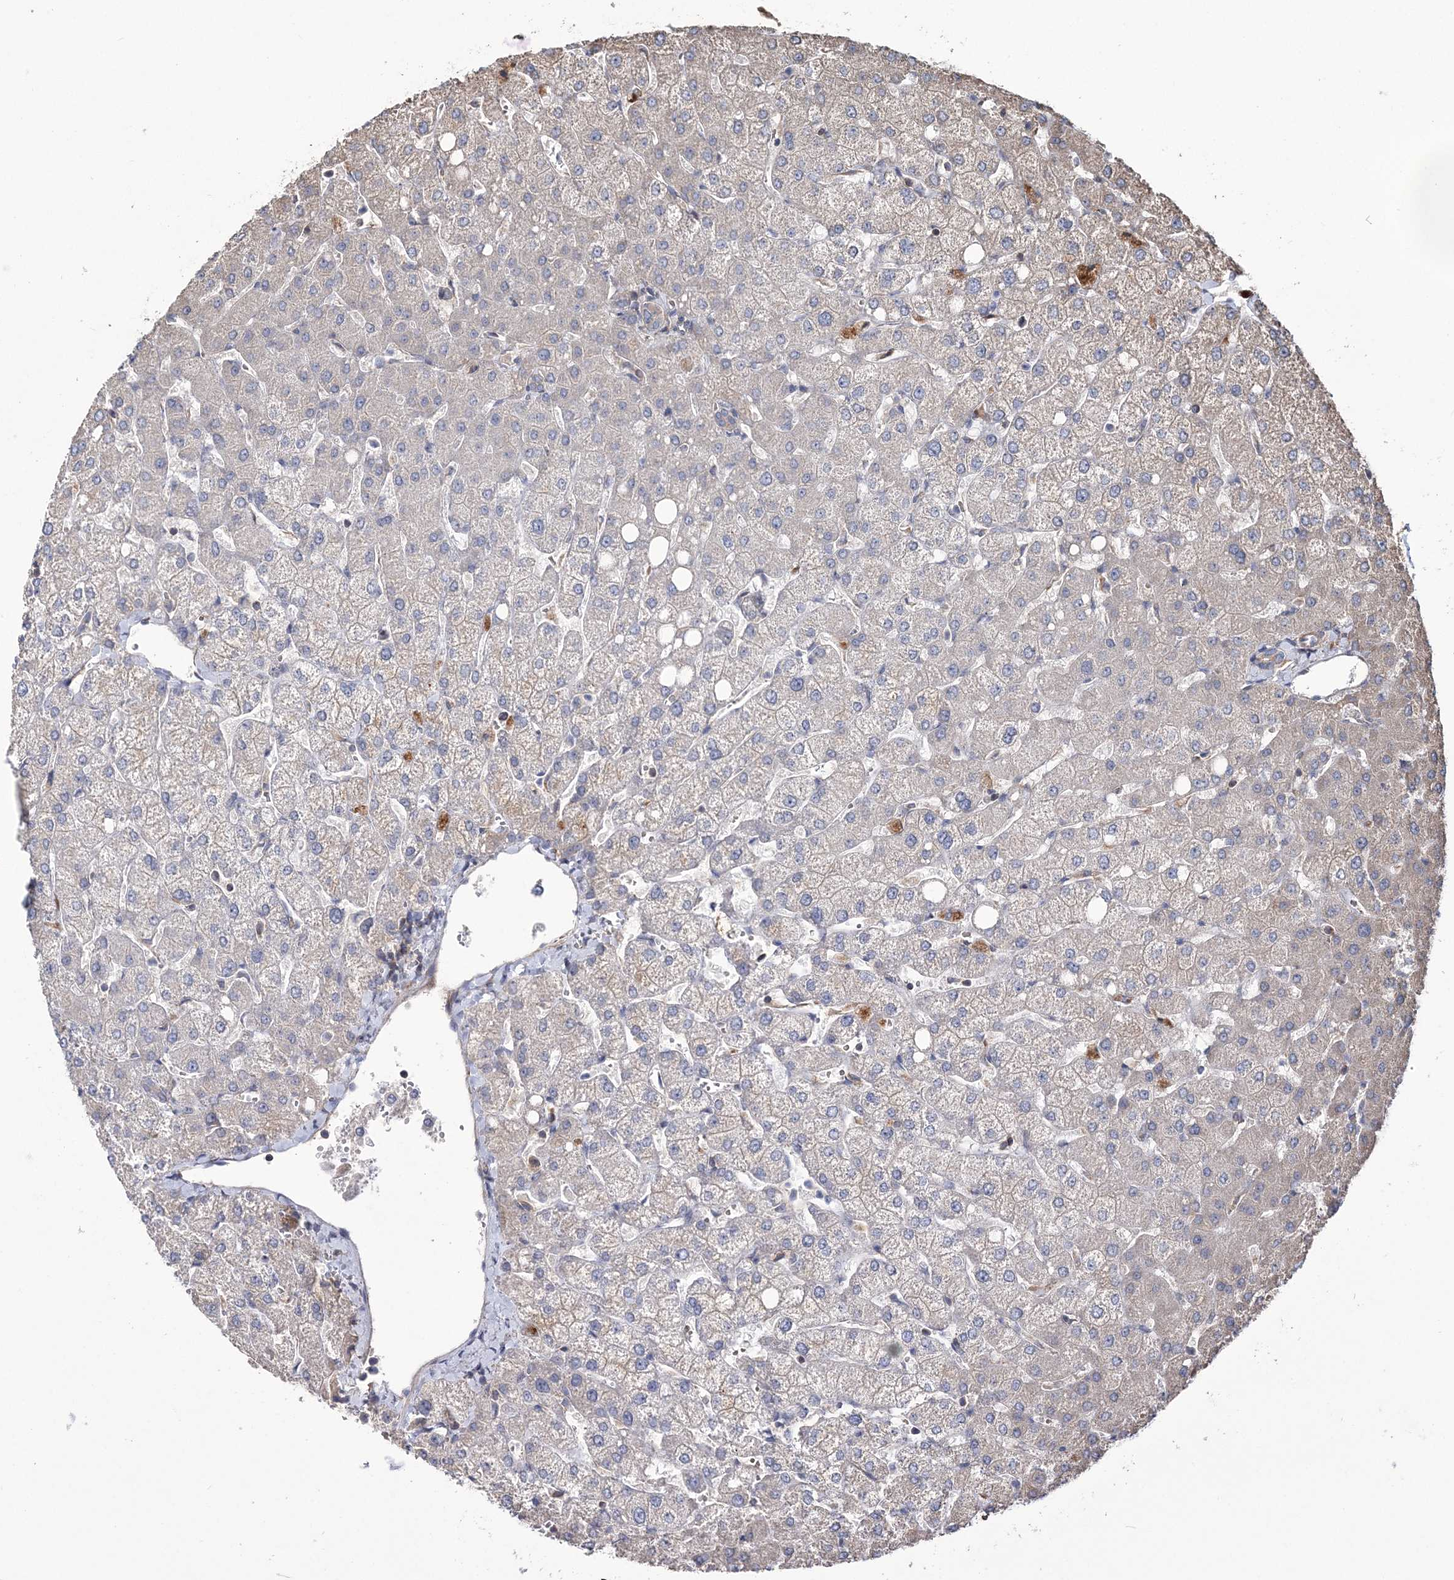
{"staining": {"intensity": "negative", "quantity": "none", "location": "none"}, "tissue": "liver", "cell_type": "Cholangiocytes", "image_type": "normal", "snomed": [{"axis": "morphology", "description": "Normal tissue, NOS"}, {"axis": "topography", "description": "Liver"}], "caption": "IHC histopathology image of normal liver stained for a protein (brown), which demonstrates no expression in cholangiocytes.", "gene": "PPP2R2B", "patient": {"sex": "female", "age": 54}}